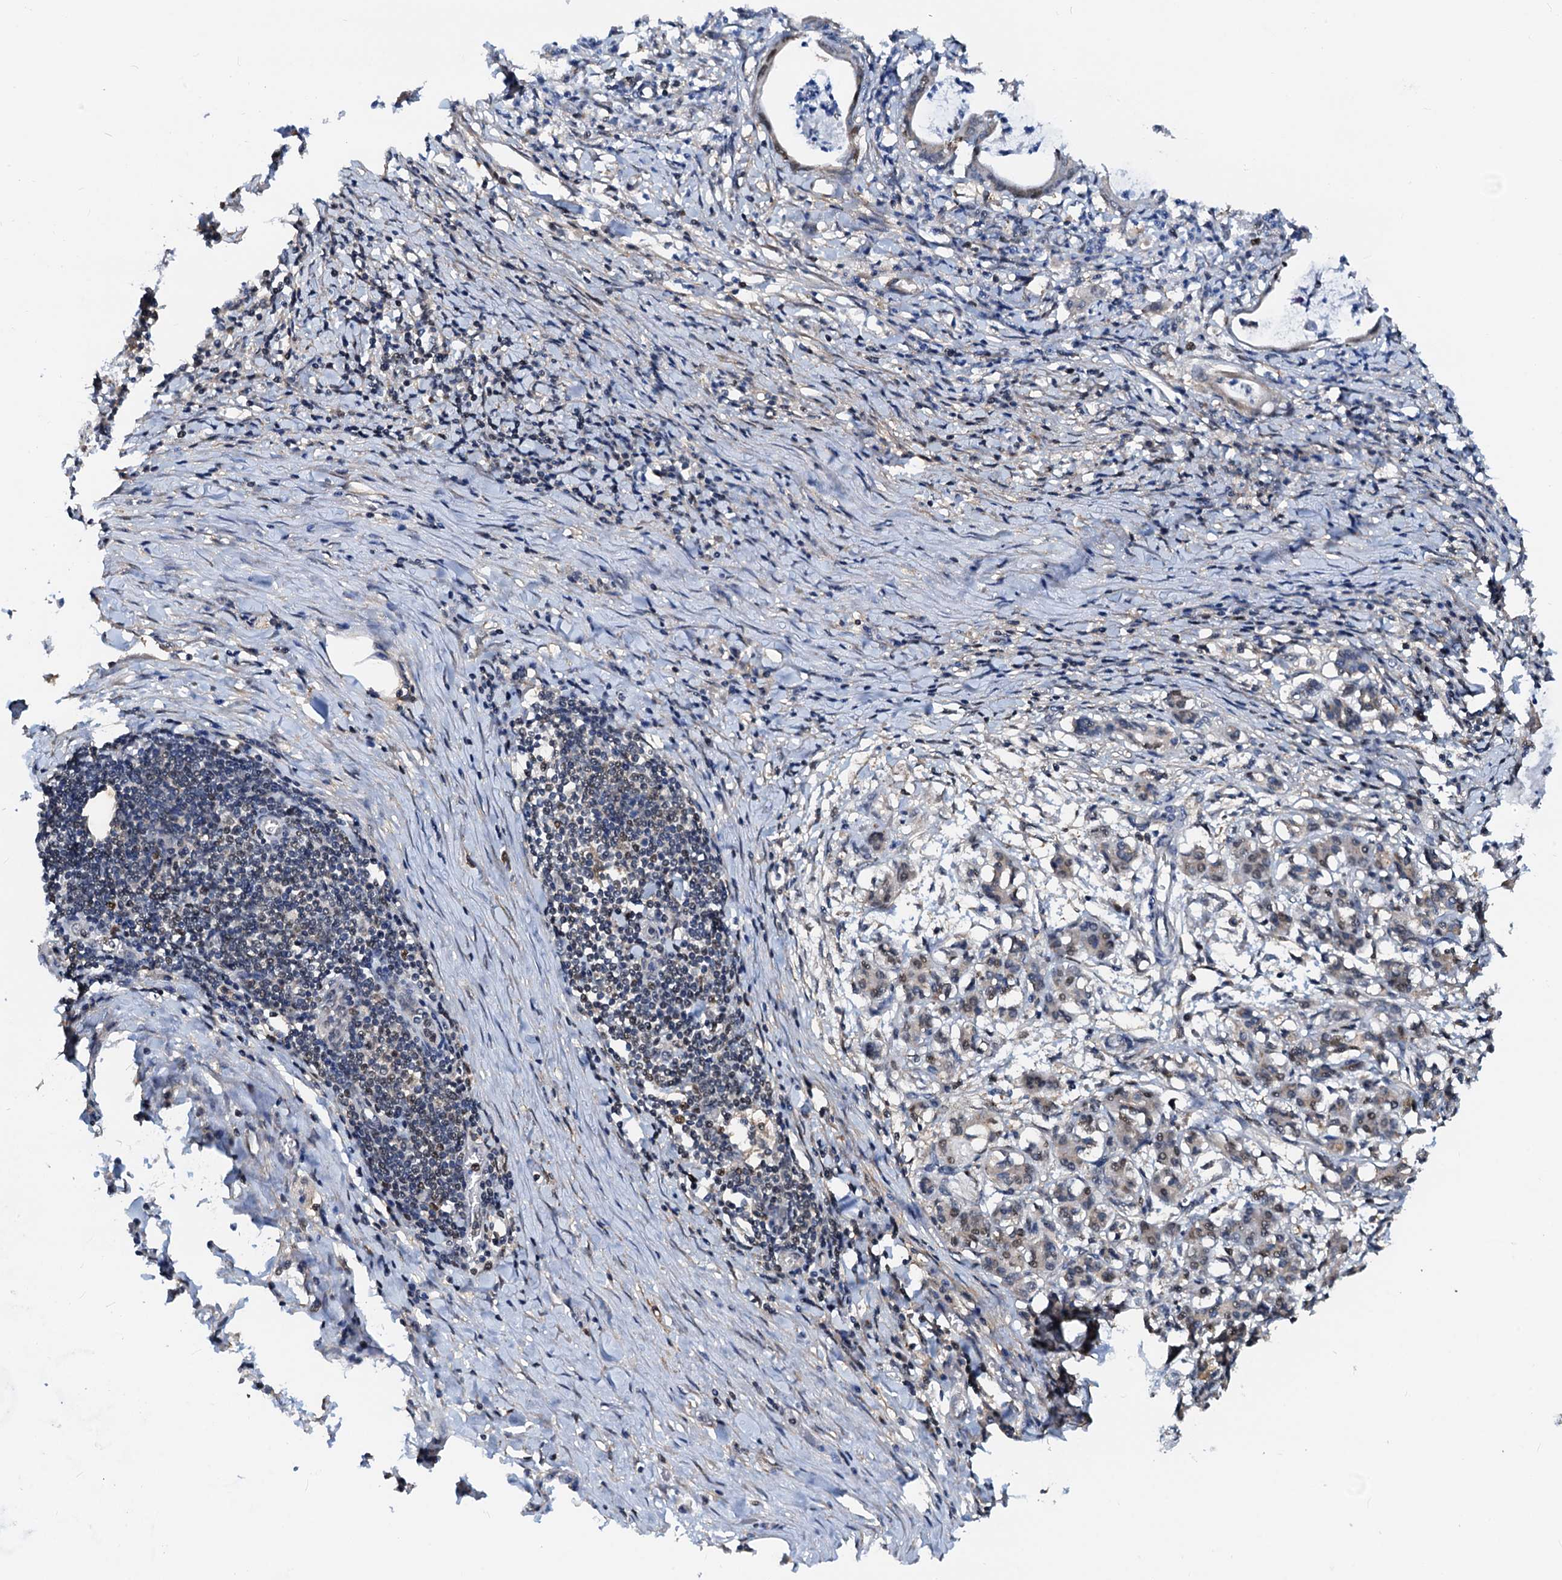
{"staining": {"intensity": "weak", "quantity": "<25%", "location": "cytoplasmic/membranous,nuclear"}, "tissue": "pancreatic cancer", "cell_type": "Tumor cells", "image_type": "cancer", "snomed": [{"axis": "morphology", "description": "Adenocarcinoma, NOS"}, {"axis": "topography", "description": "Pancreas"}], "caption": "Micrograph shows no protein staining in tumor cells of pancreatic adenocarcinoma tissue.", "gene": "PTGES3", "patient": {"sex": "female", "age": 55}}